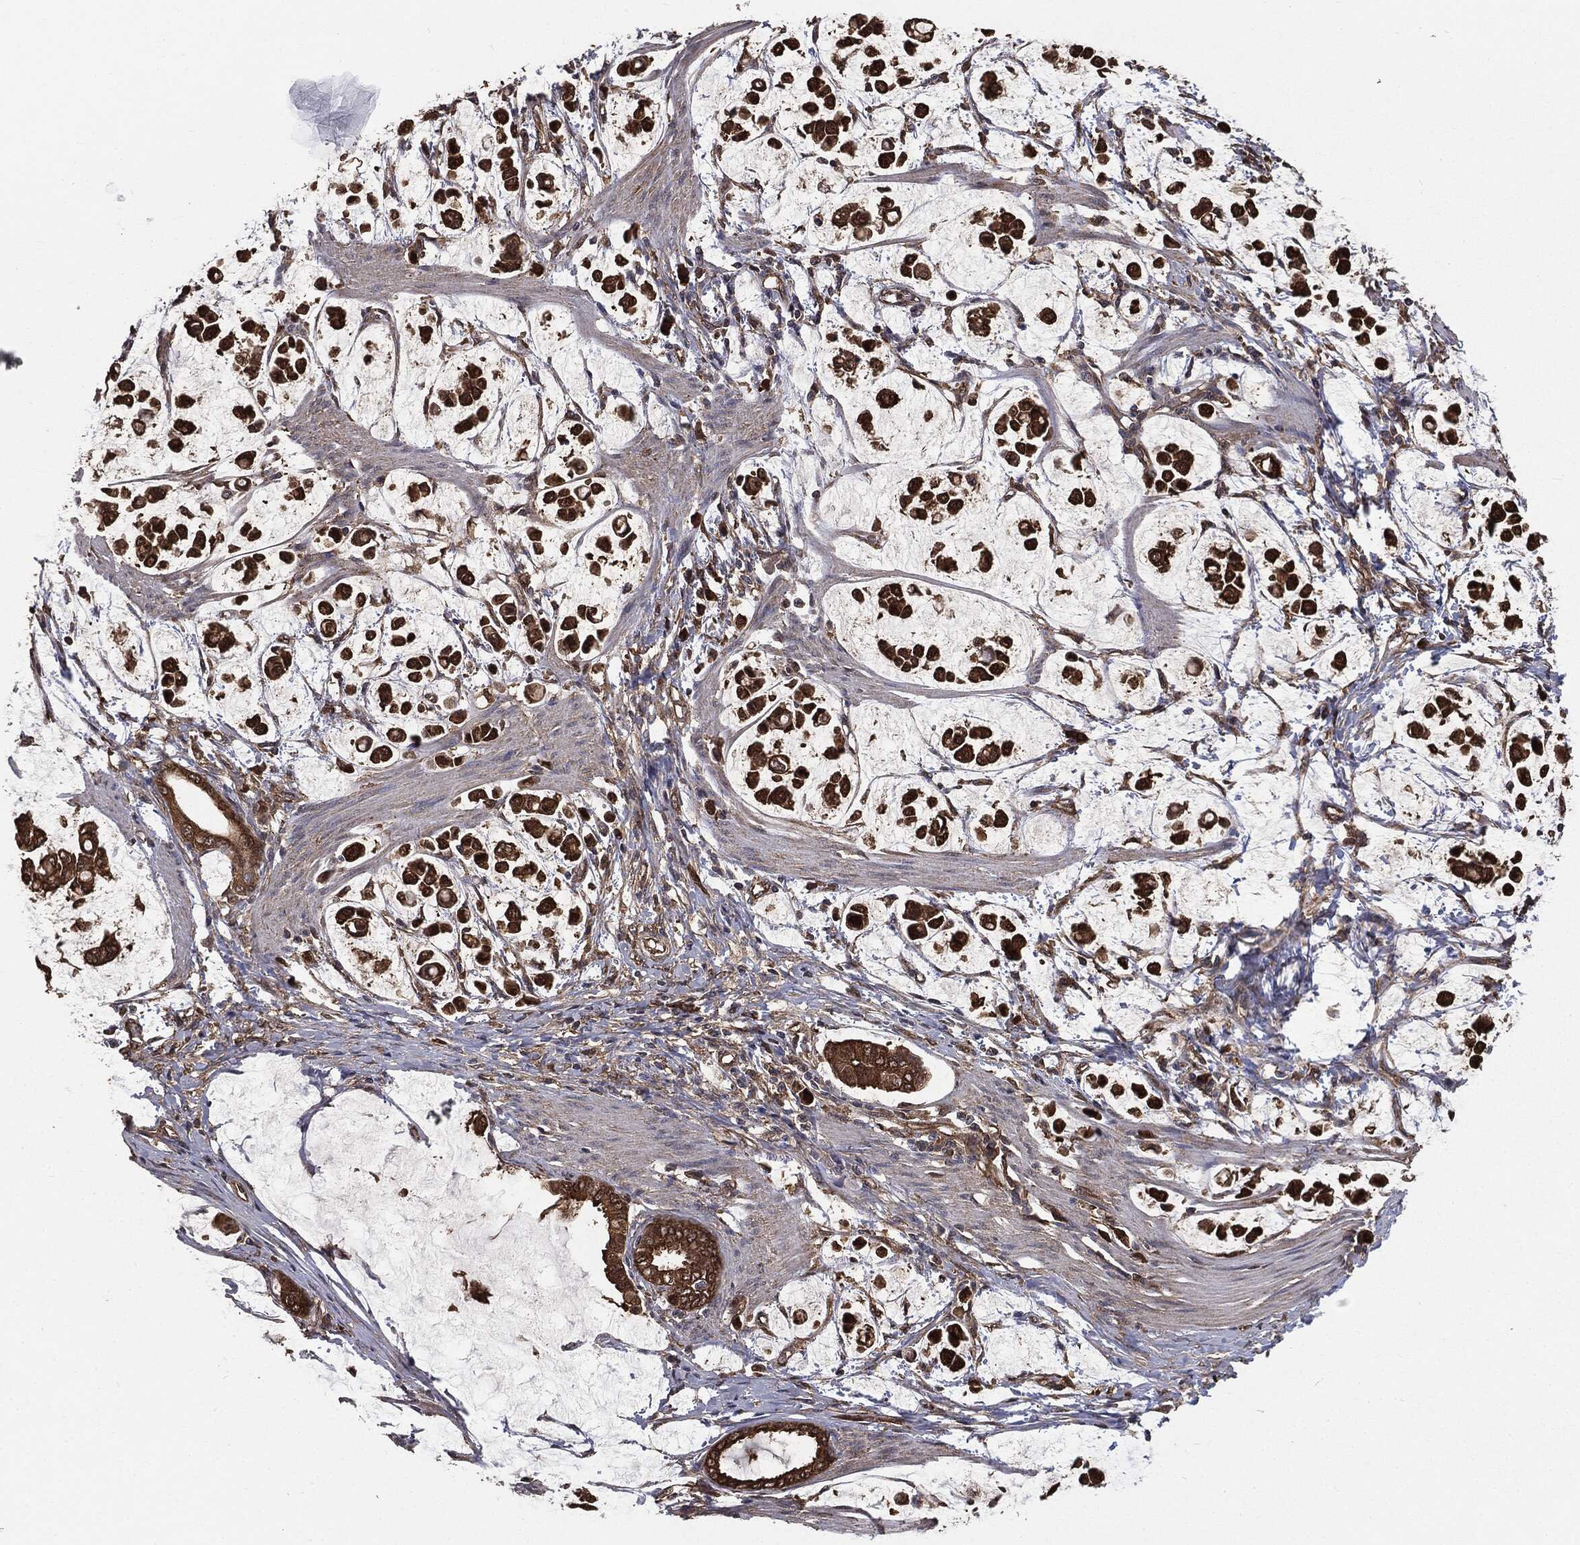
{"staining": {"intensity": "strong", "quantity": ">75%", "location": "cytoplasmic/membranous"}, "tissue": "stomach cancer", "cell_type": "Tumor cells", "image_type": "cancer", "snomed": [{"axis": "morphology", "description": "Adenocarcinoma, NOS"}, {"axis": "topography", "description": "Stomach"}], "caption": "Protein expression analysis of human stomach cancer (adenocarcinoma) reveals strong cytoplasmic/membranous positivity in about >75% of tumor cells.", "gene": "NME1", "patient": {"sex": "male", "age": 82}}